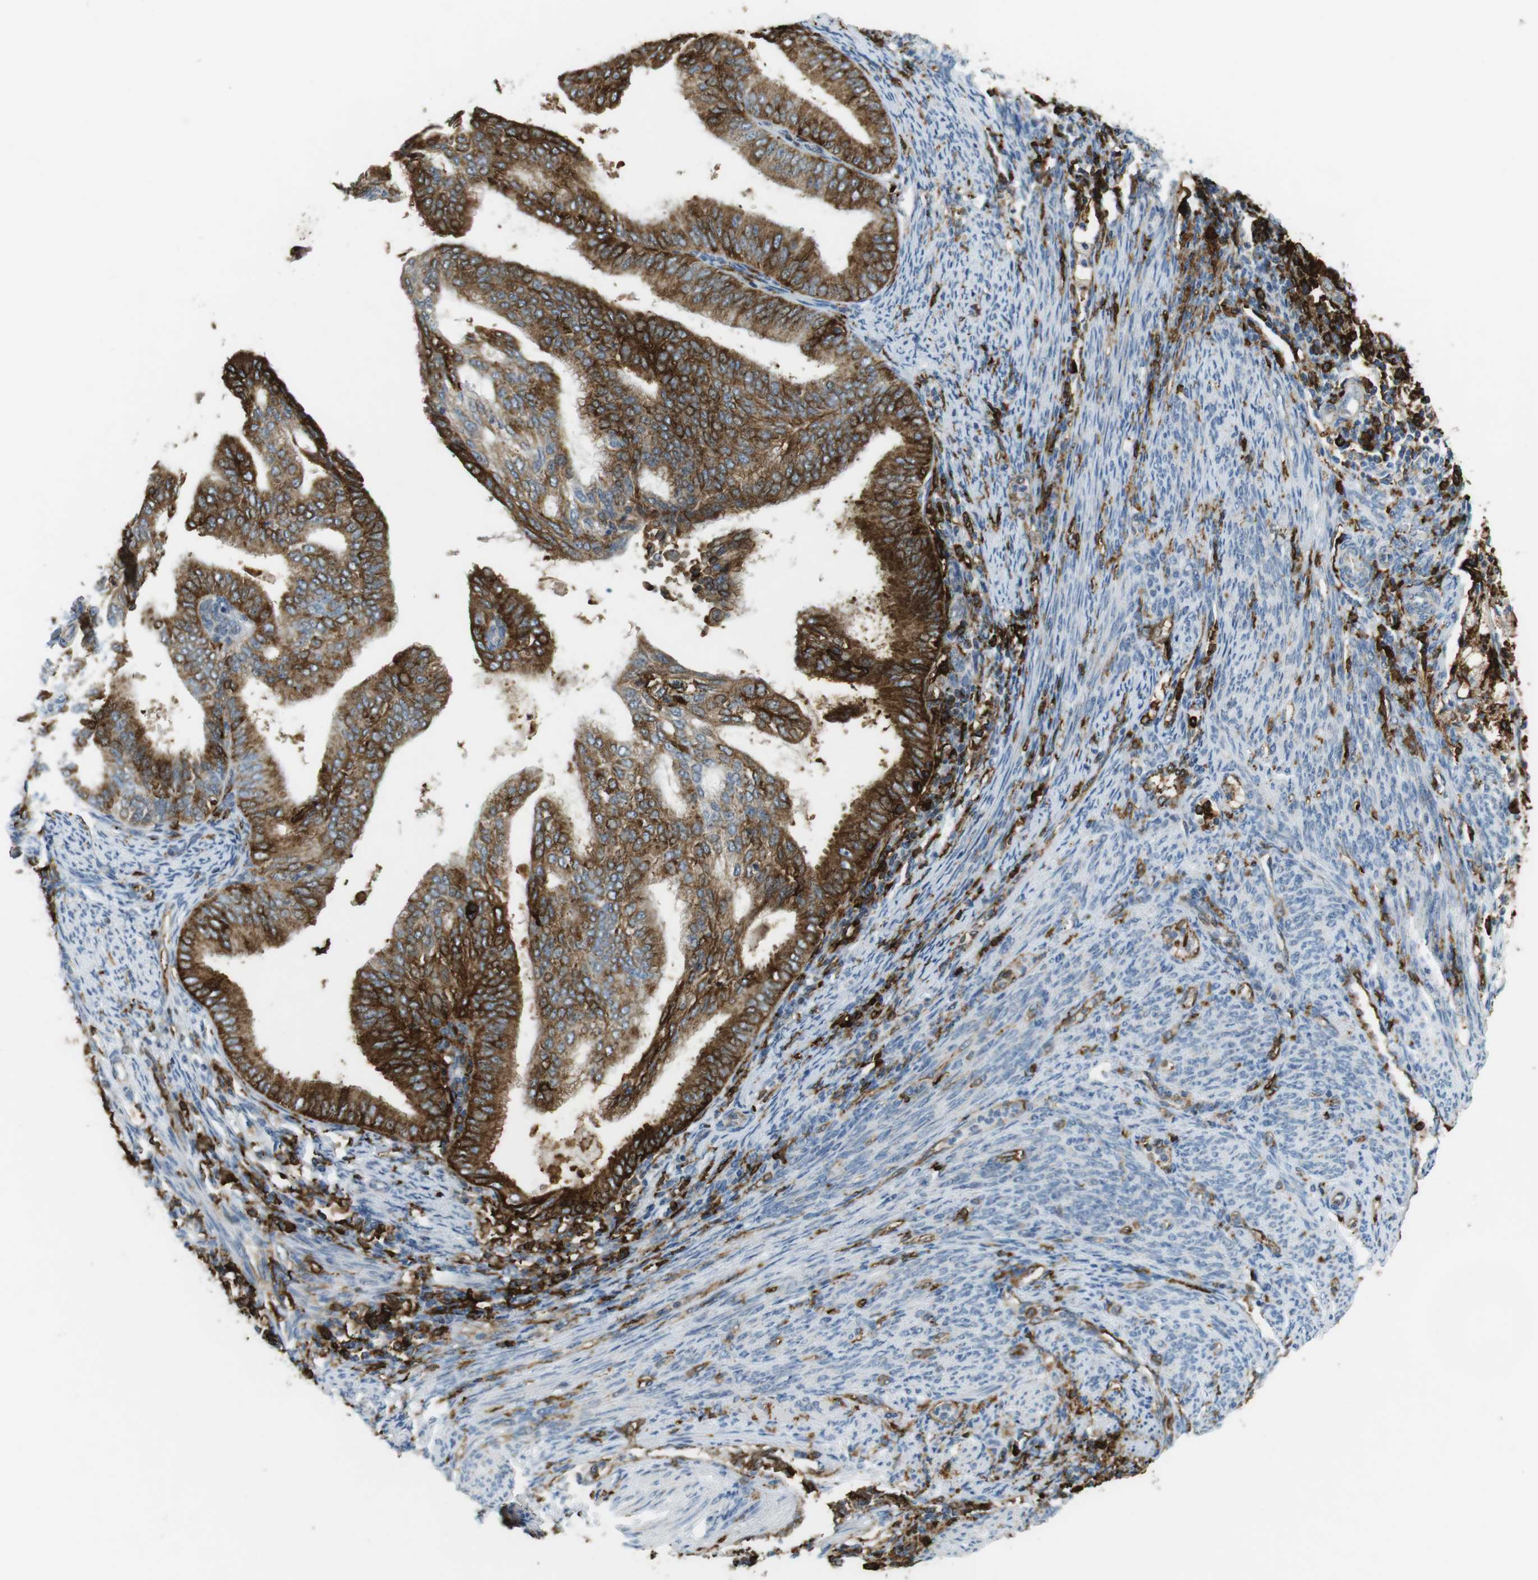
{"staining": {"intensity": "strong", "quantity": ">75%", "location": "cytoplasmic/membranous"}, "tissue": "endometrial cancer", "cell_type": "Tumor cells", "image_type": "cancer", "snomed": [{"axis": "morphology", "description": "Adenocarcinoma, NOS"}, {"axis": "topography", "description": "Endometrium"}], "caption": "The immunohistochemical stain shows strong cytoplasmic/membranous positivity in tumor cells of endometrial cancer tissue.", "gene": "HLA-DRA", "patient": {"sex": "female", "age": 58}}